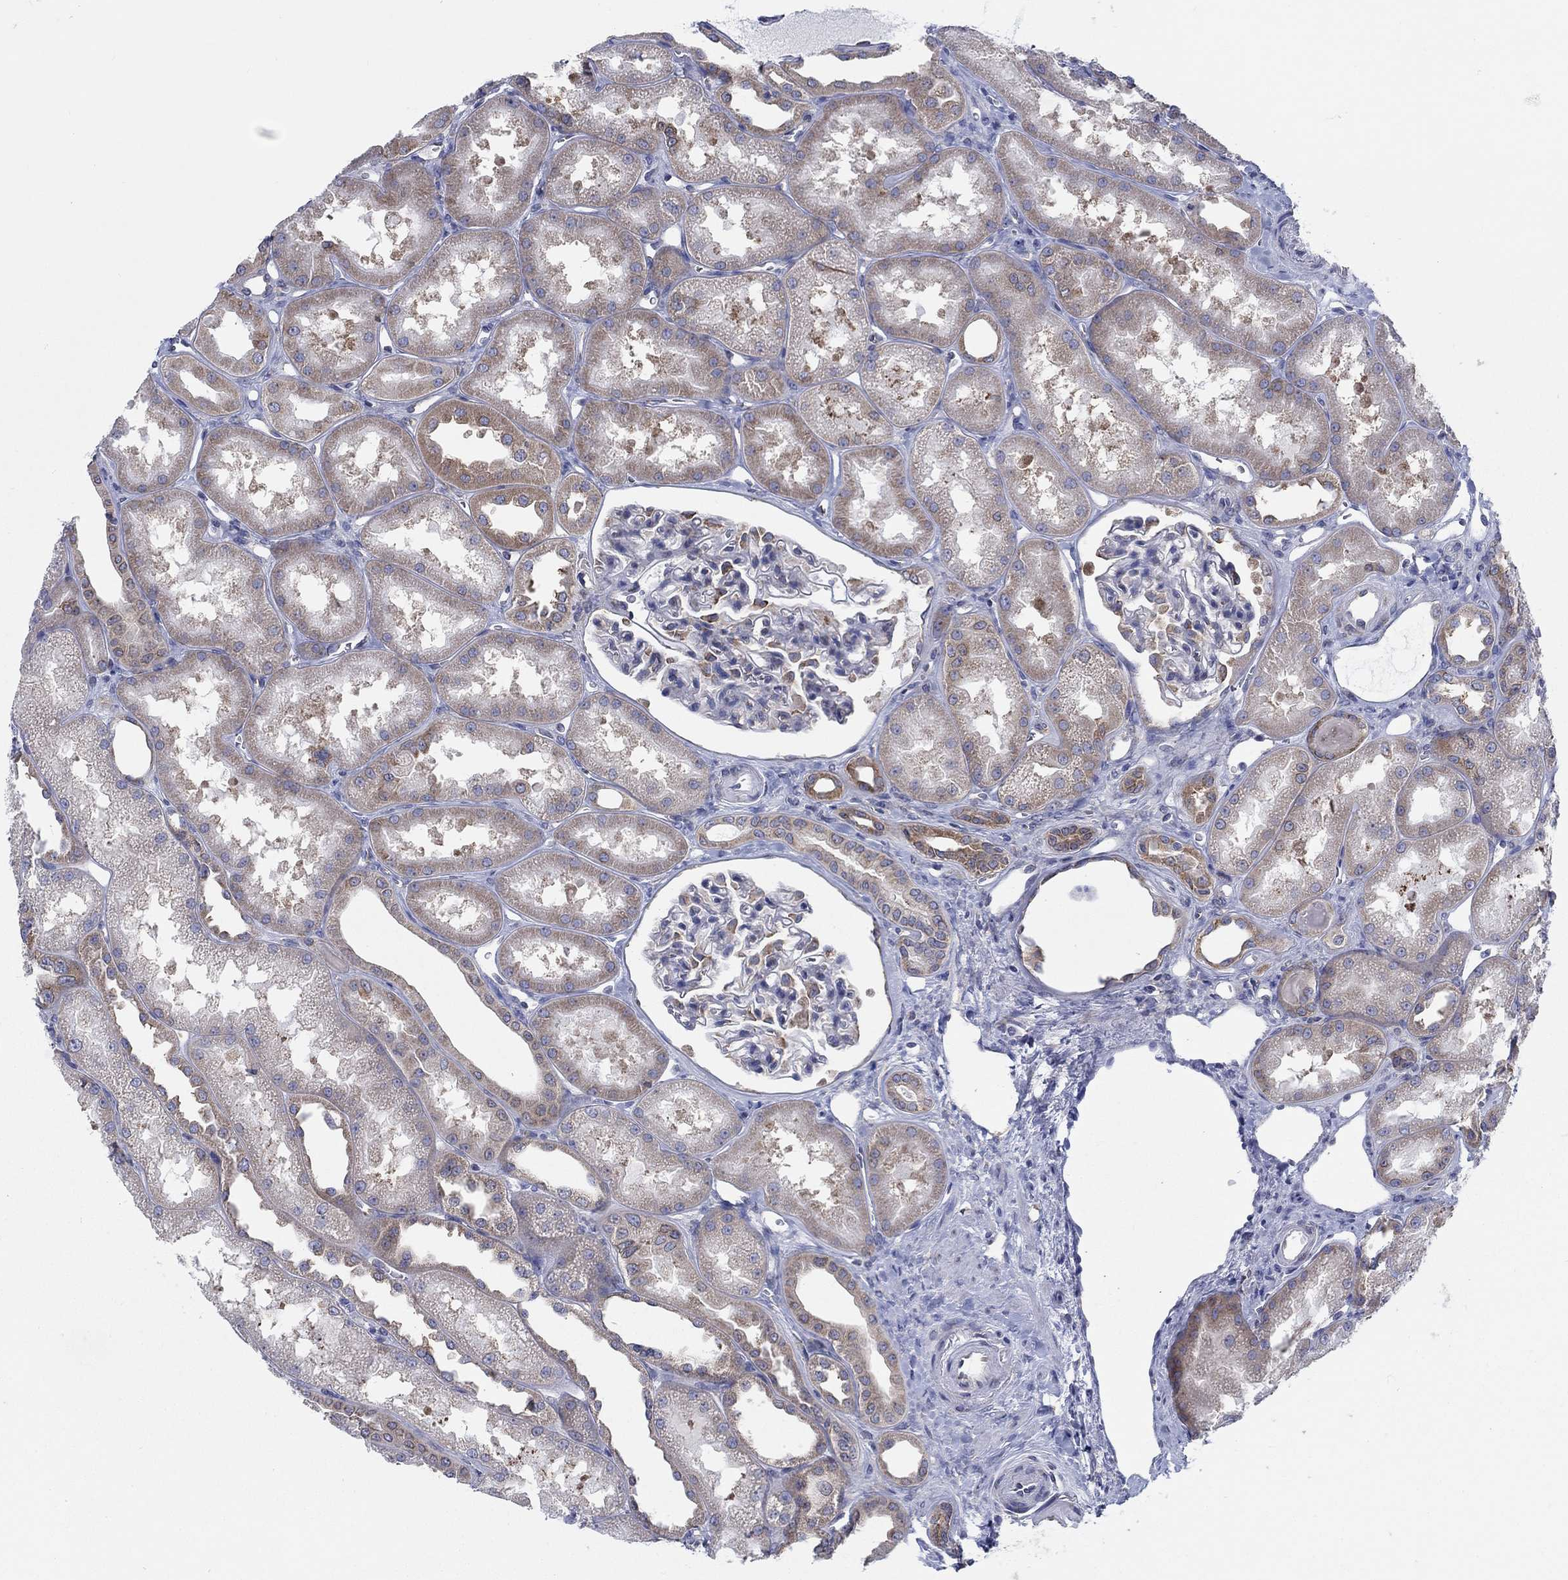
{"staining": {"intensity": "moderate", "quantity": "<25%", "location": "cytoplasmic/membranous"}, "tissue": "kidney", "cell_type": "Cells in glomeruli", "image_type": "normal", "snomed": [{"axis": "morphology", "description": "Normal tissue, NOS"}, {"axis": "topography", "description": "Kidney"}], "caption": "Immunohistochemistry (IHC) of benign human kidney exhibits low levels of moderate cytoplasmic/membranous expression in about <25% of cells in glomeruli. The staining is performed using DAB (3,3'-diaminobenzidine) brown chromogen to label protein expression. The nuclei are counter-stained blue using hematoxylin.", "gene": "TMEM59", "patient": {"sex": "male", "age": 61}}